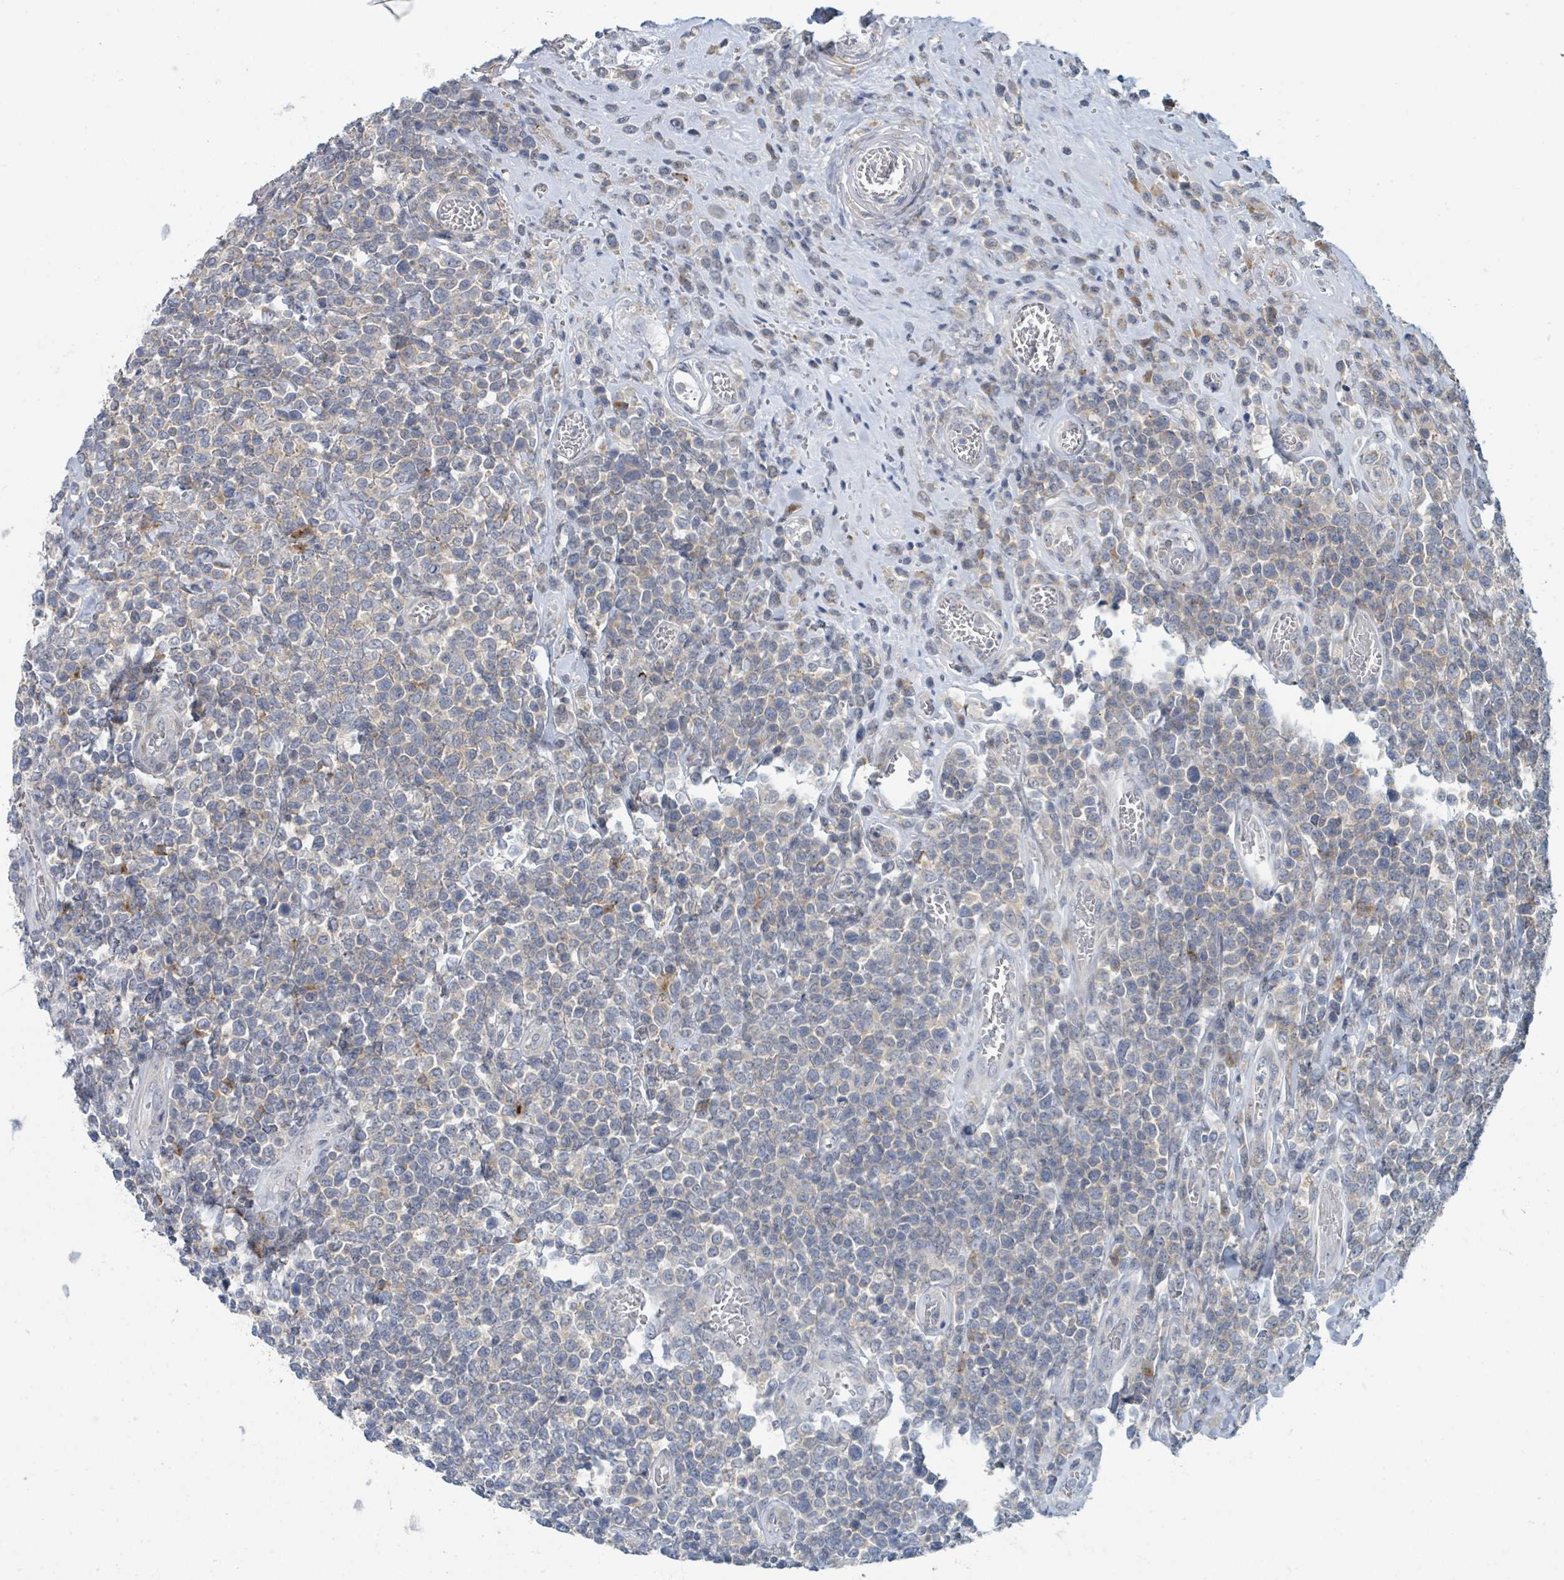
{"staining": {"intensity": "weak", "quantity": "25%-75%", "location": "cytoplasmic/membranous"}, "tissue": "lymphoma", "cell_type": "Tumor cells", "image_type": "cancer", "snomed": [{"axis": "morphology", "description": "Malignant lymphoma, non-Hodgkin's type, High grade"}, {"axis": "topography", "description": "Soft tissue"}], "caption": "This image exhibits immunohistochemistry (IHC) staining of lymphoma, with low weak cytoplasmic/membranous staining in approximately 25%-75% of tumor cells.", "gene": "ANKRD55", "patient": {"sex": "female", "age": 56}}